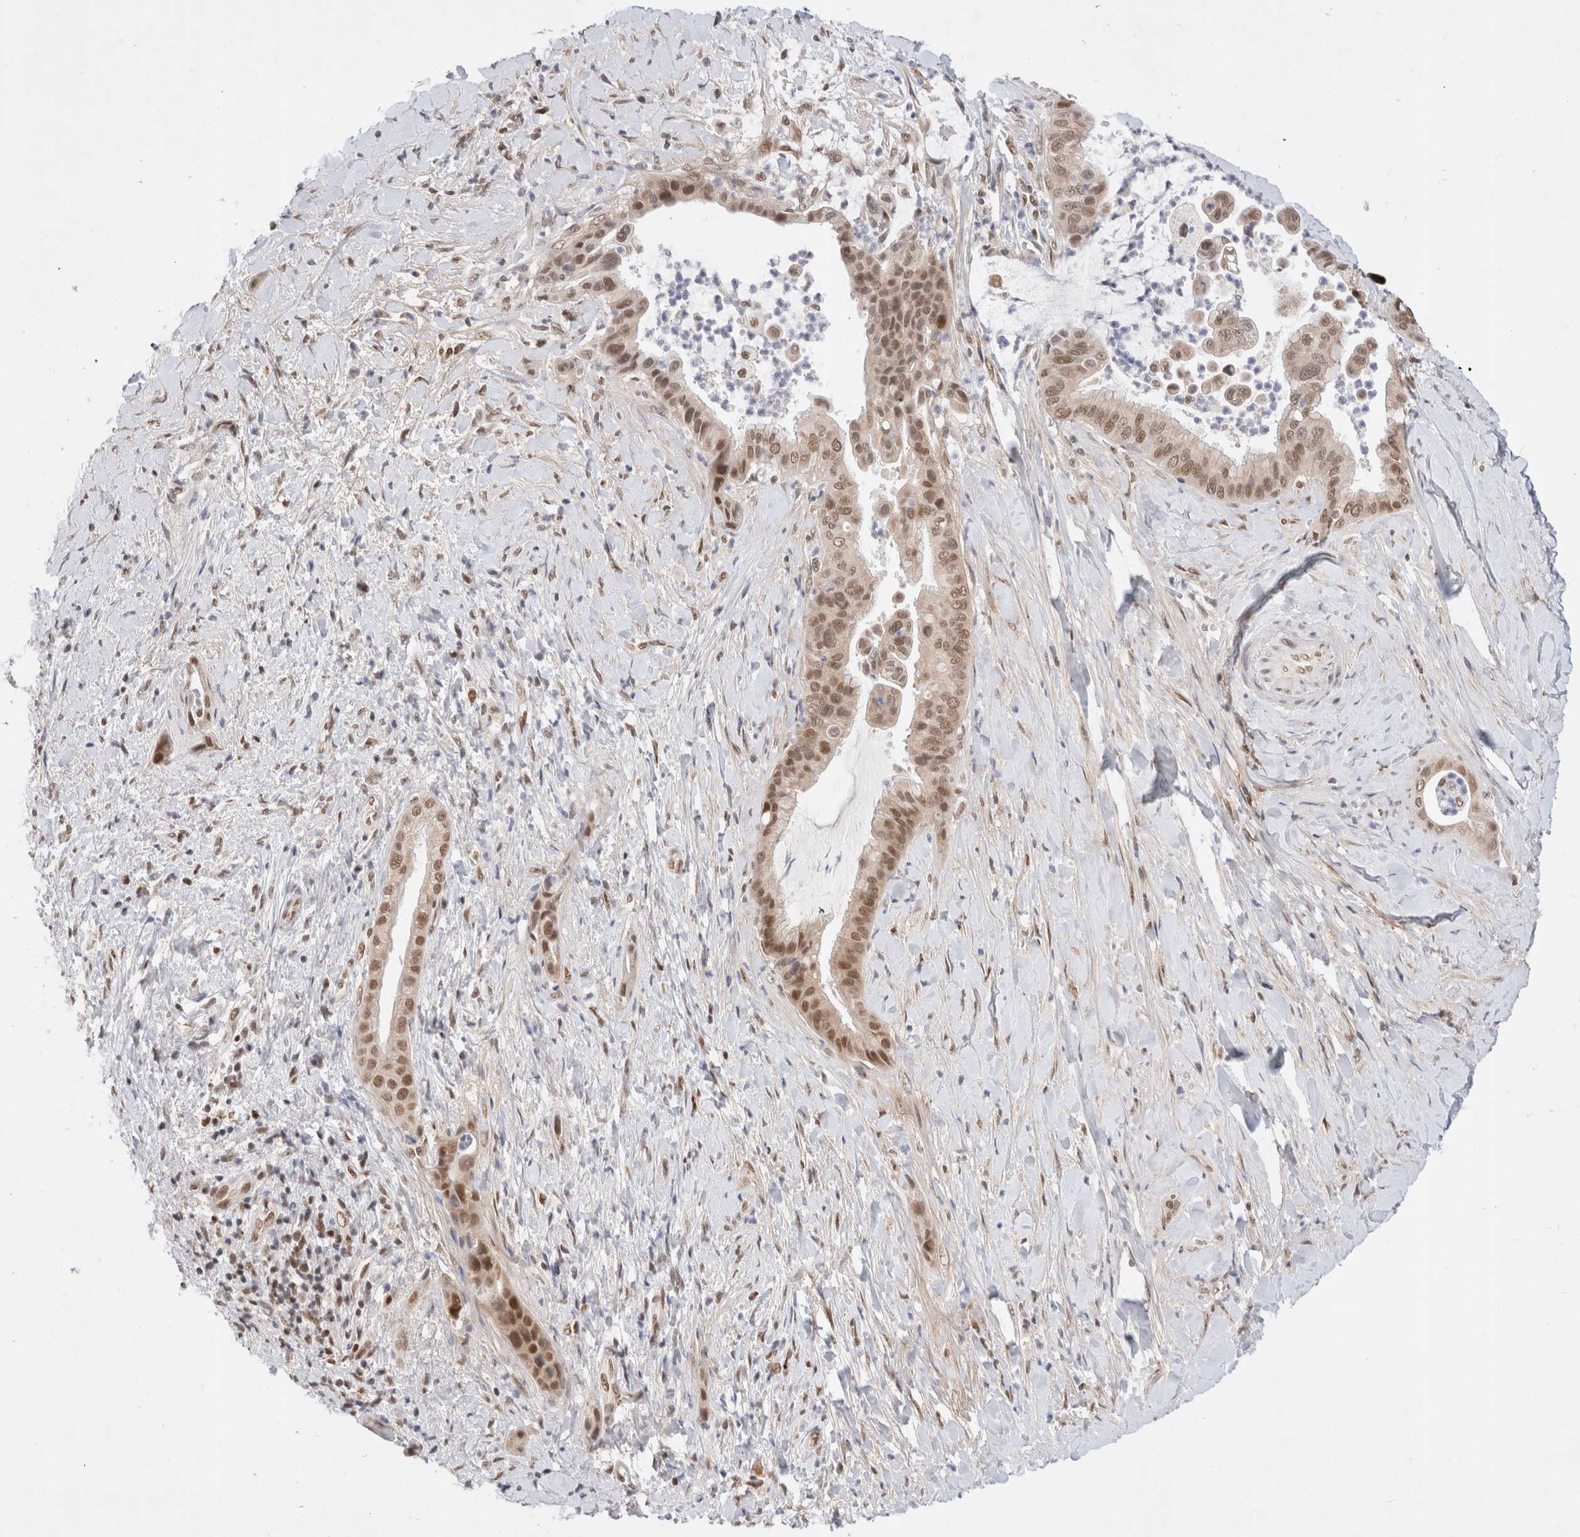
{"staining": {"intensity": "moderate", "quantity": ">75%", "location": "nuclear"}, "tissue": "liver cancer", "cell_type": "Tumor cells", "image_type": "cancer", "snomed": [{"axis": "morphology", "description": "Cholangiocarcinoma"}, {"axis": "topography", "description": "Liver"}], "caption": "Immunohistochemical staining of human liver cholangiocarcinoma shows medium levels of moderate nuclear expression in approximately >75% of tumor cells. (DAB IHC with brightfield microscopy, high magnification).", "gene": "GTF2I", "patient": {"sex": "female", "age": 54}}